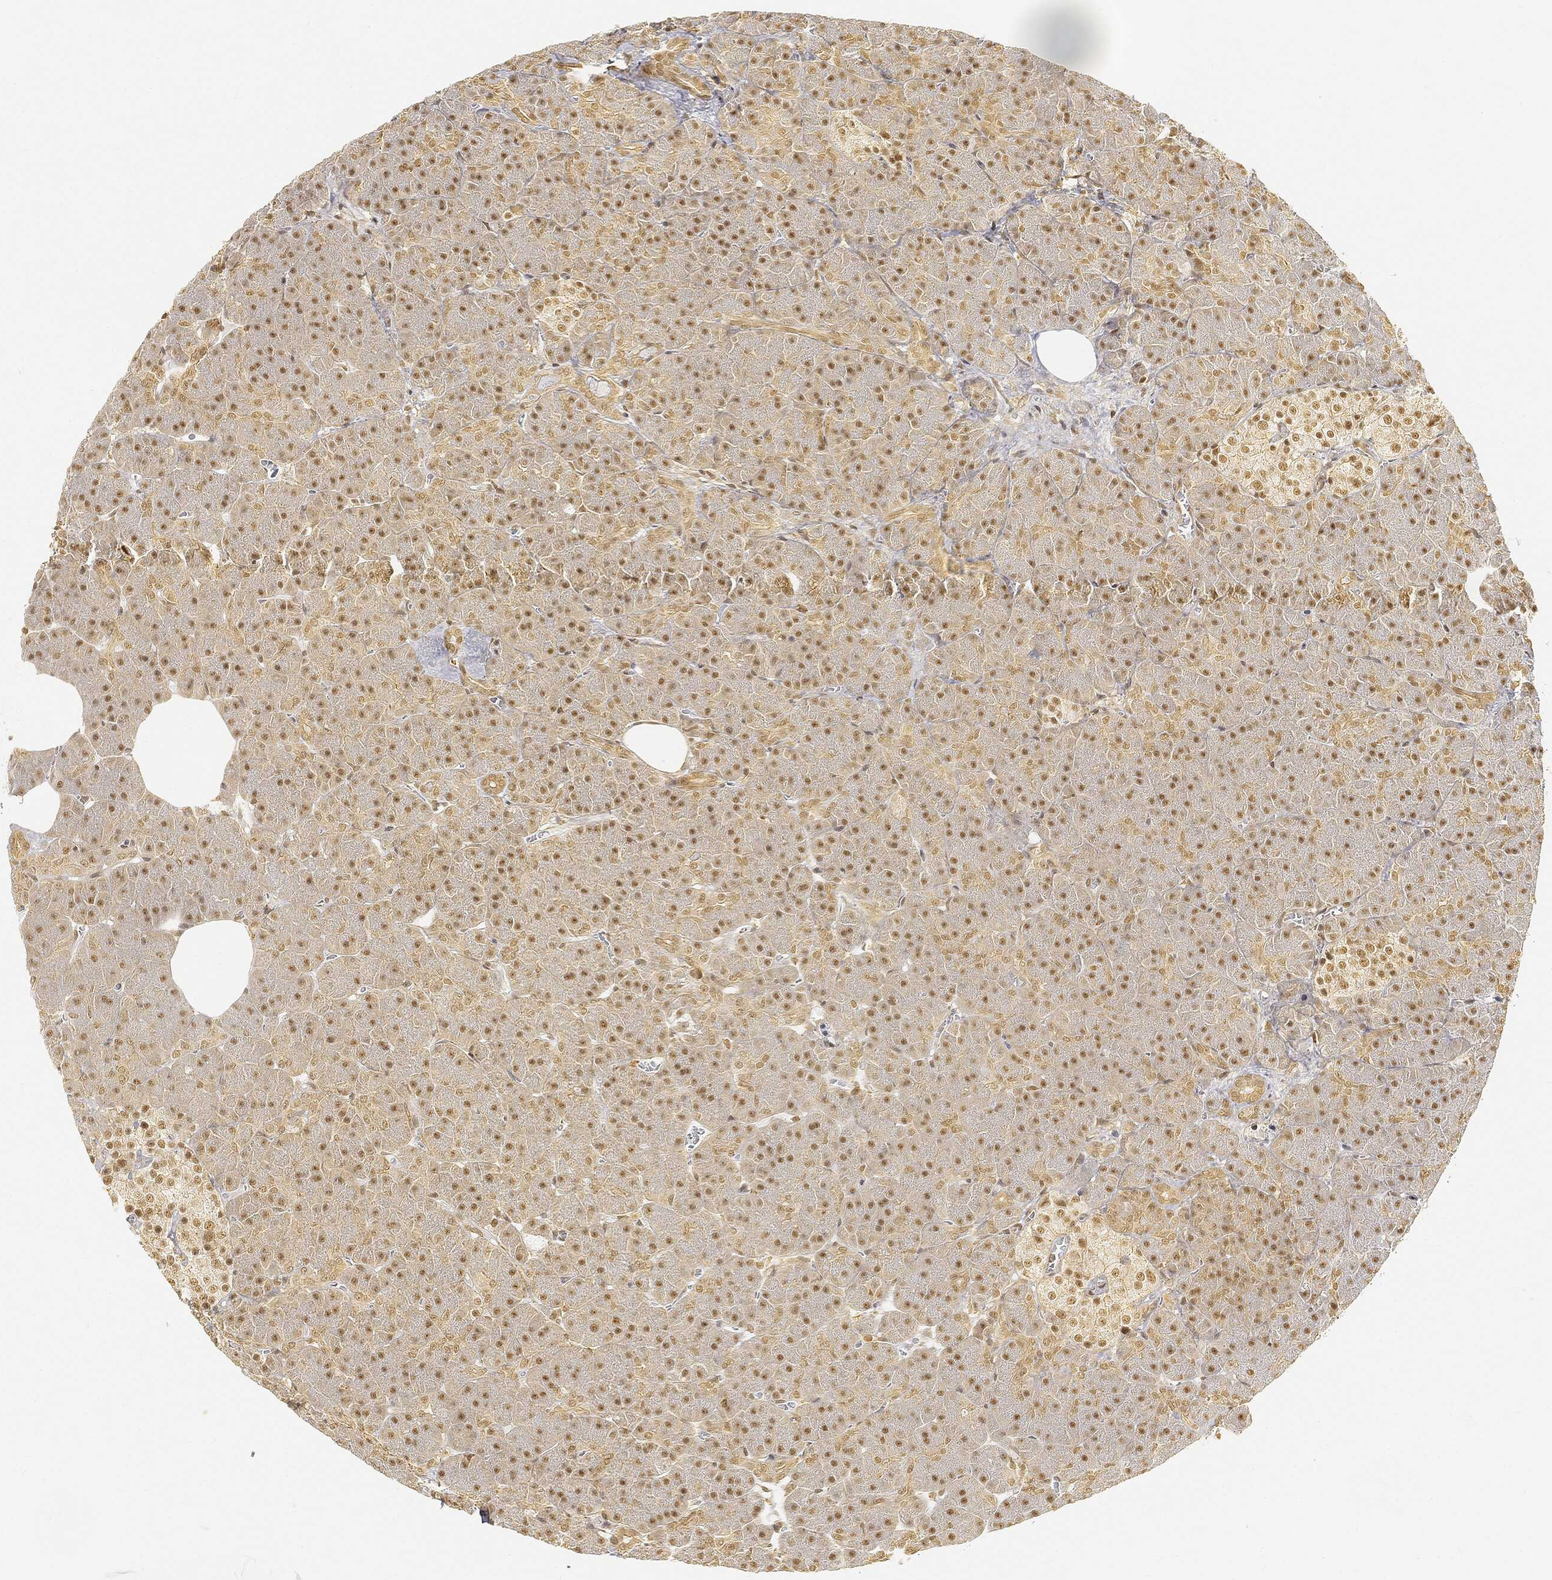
{"staining": {"intensity": "moderate", "quantity": ">75%", "location": "nuclear"}, "tissue": "pancreas", "cell_type": "Exocrine glandular cells", "image_type": "normal", "snomed": [{"axis": "morphology", "description": "Normal tissue, NOS"}, {"axis": "topography", "description": "Pancreas"}], "caption": "DAB immunohistochemical staining of unremarkable pancreas displays moderate nuclear protein expression in approximately >75% of exocrine glandular cells.", "gene": "RSRC2", "patient": {"sex": "male", "age": 61}}